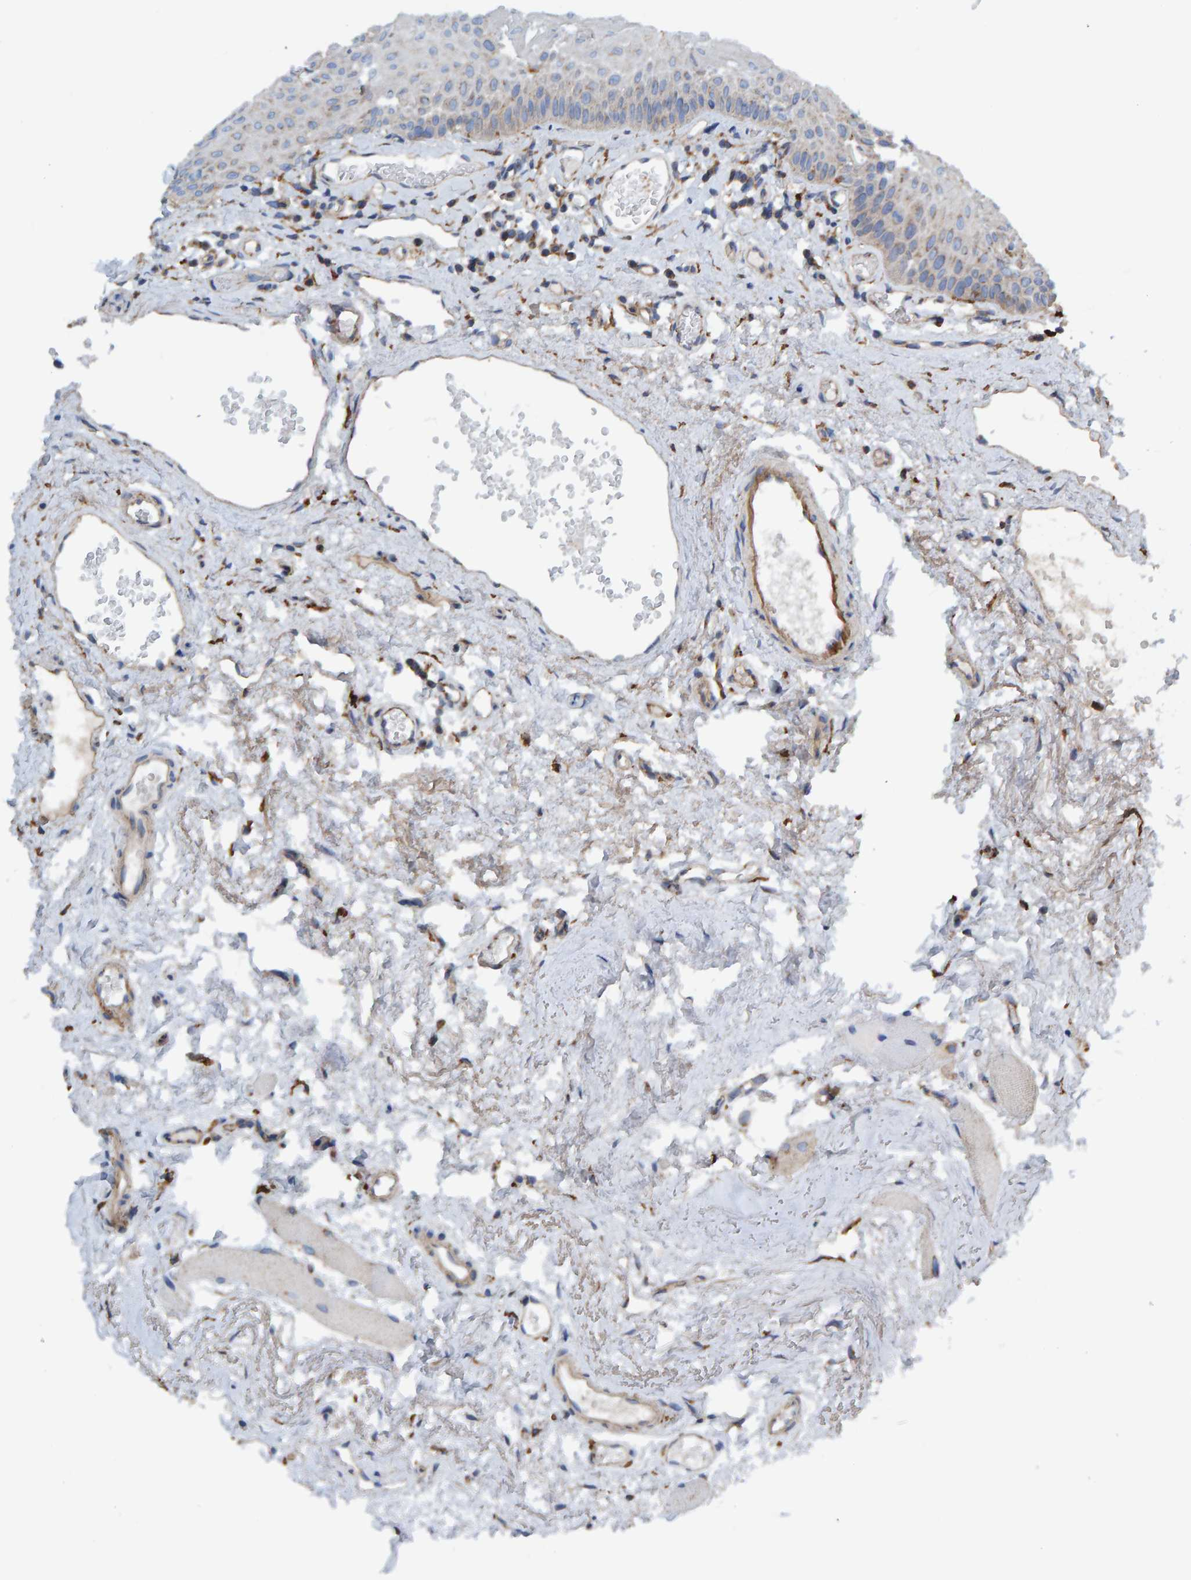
{"staining": {"intensity": "weak", "quantity": "<25%", "location": "cytoplasmic/membranous"}, "tissue": "oral mucosa", "cell_type": "Squamous epithelial cells", "image_type": "normal", "snomed": [{"axis": "morphology", "description": "Normal tissue, NOS"}, {"axis": "topography", "description": "Skeletal muscle"}, {"axis": "topography", "description": "Oral tissue"}, {"axis": "topography", "description": "Peripheral nerve tissue"}], "caption": "Immunohistochemical staining of benign human oral mucosa shows no significant staining in squamous epithelial cells. (Stains: DAB (3,3'-diaminobenzidine) immunohistochemistry with hematoxylin counter stain, Microscopy: brightfield microscopy at high magnification).", "gene": "MKLN1", "patient": {"sex": "female", "age": 84}}